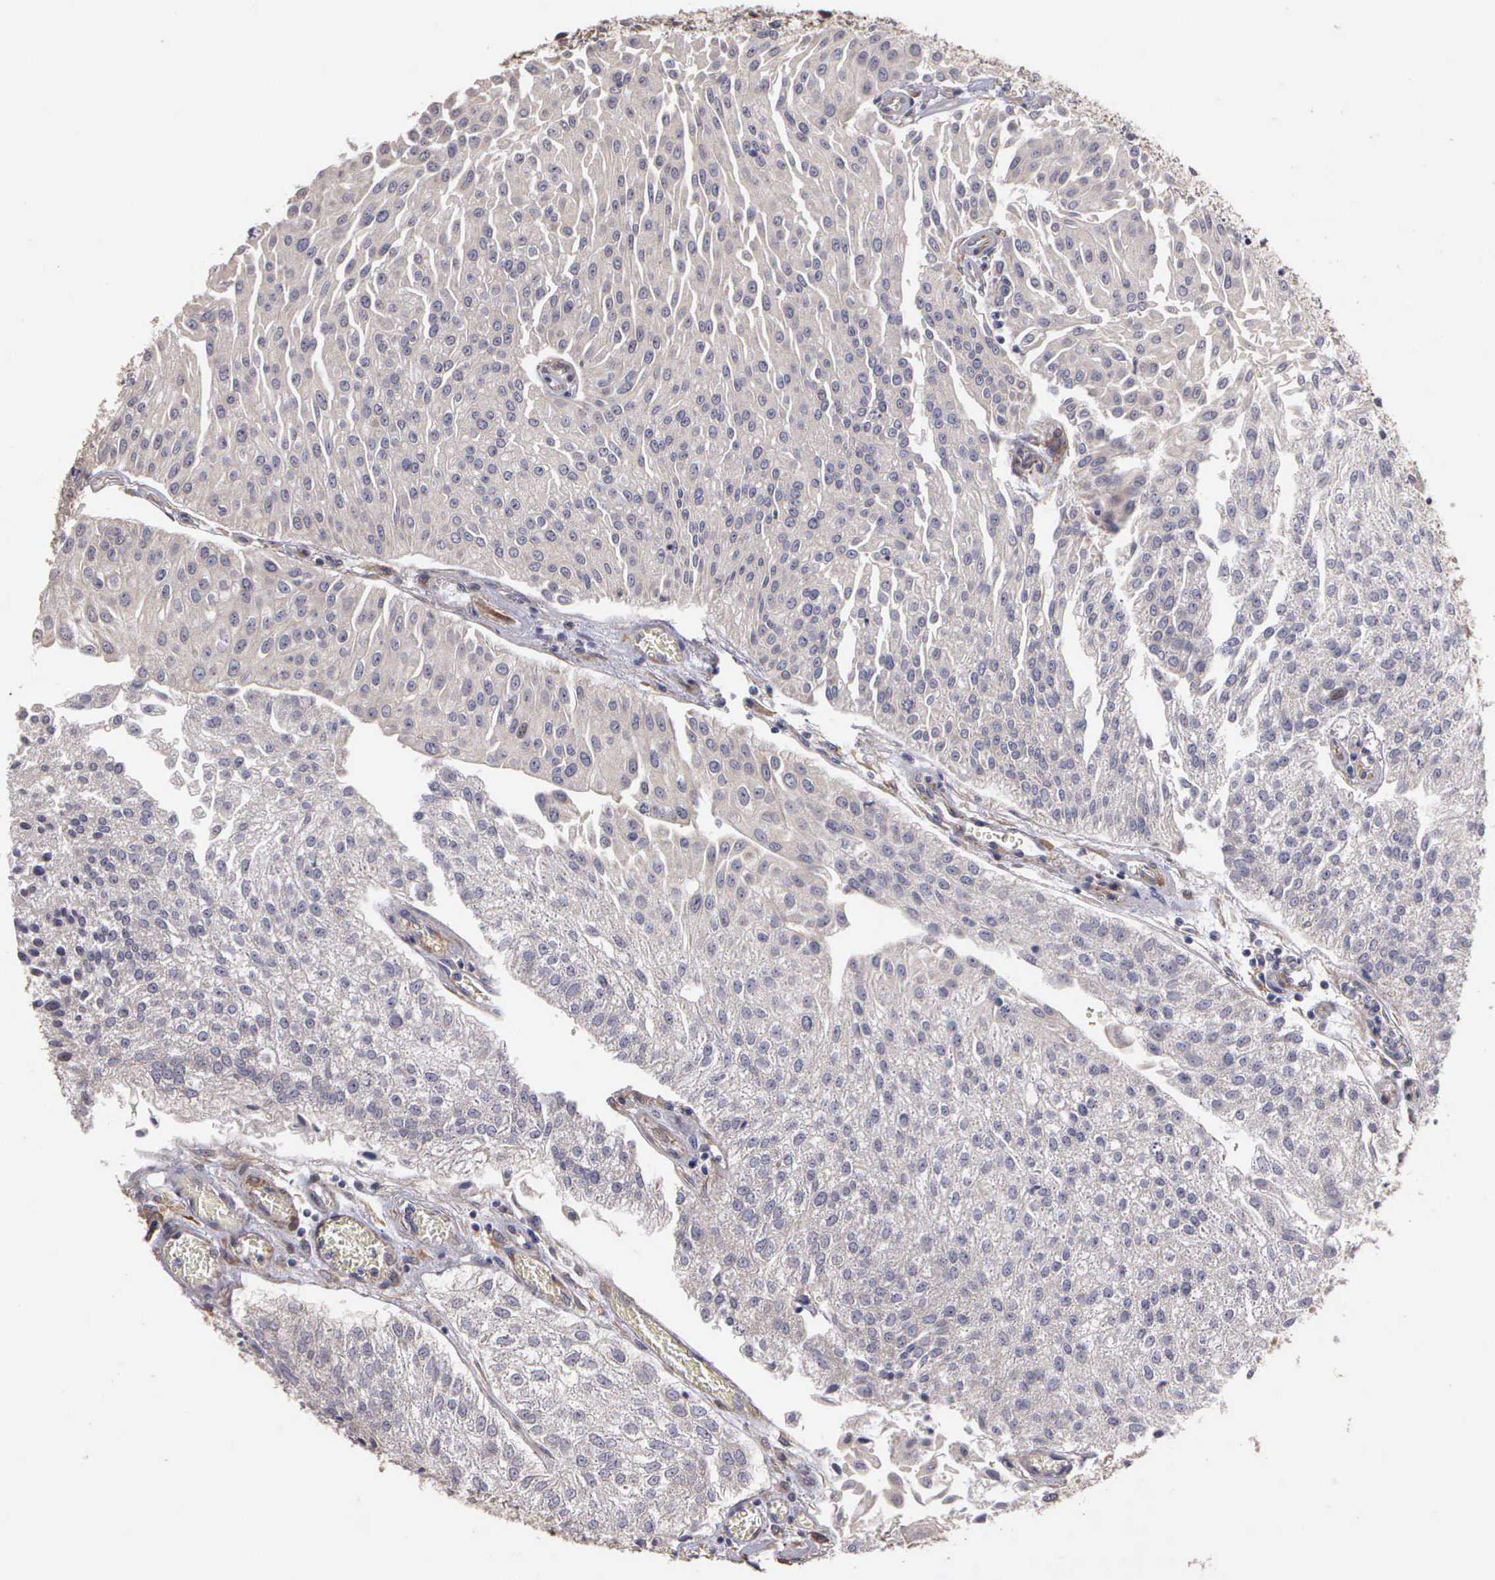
{"staining": {"intensity": "negative", "quantity": "none", "location": "none"}, "tissue": "urothelial cancer", "cell_type": "Tumor cells", "image_type": "cancer", "snomed": [{"axis": "morphology", "description": "Urothelial carcinoma, Low grade"}, {"axis": "topography", "description": "Urinary bladder"}], "caption": "High magnification brightfield microscopy of urothelial cancer stained with DAB (brown) and counterstained with hematoxylin (blue): tumor cells show no significant staining.", "gene": "RTL10", "patient": {"sex": "male", "age": 86}}